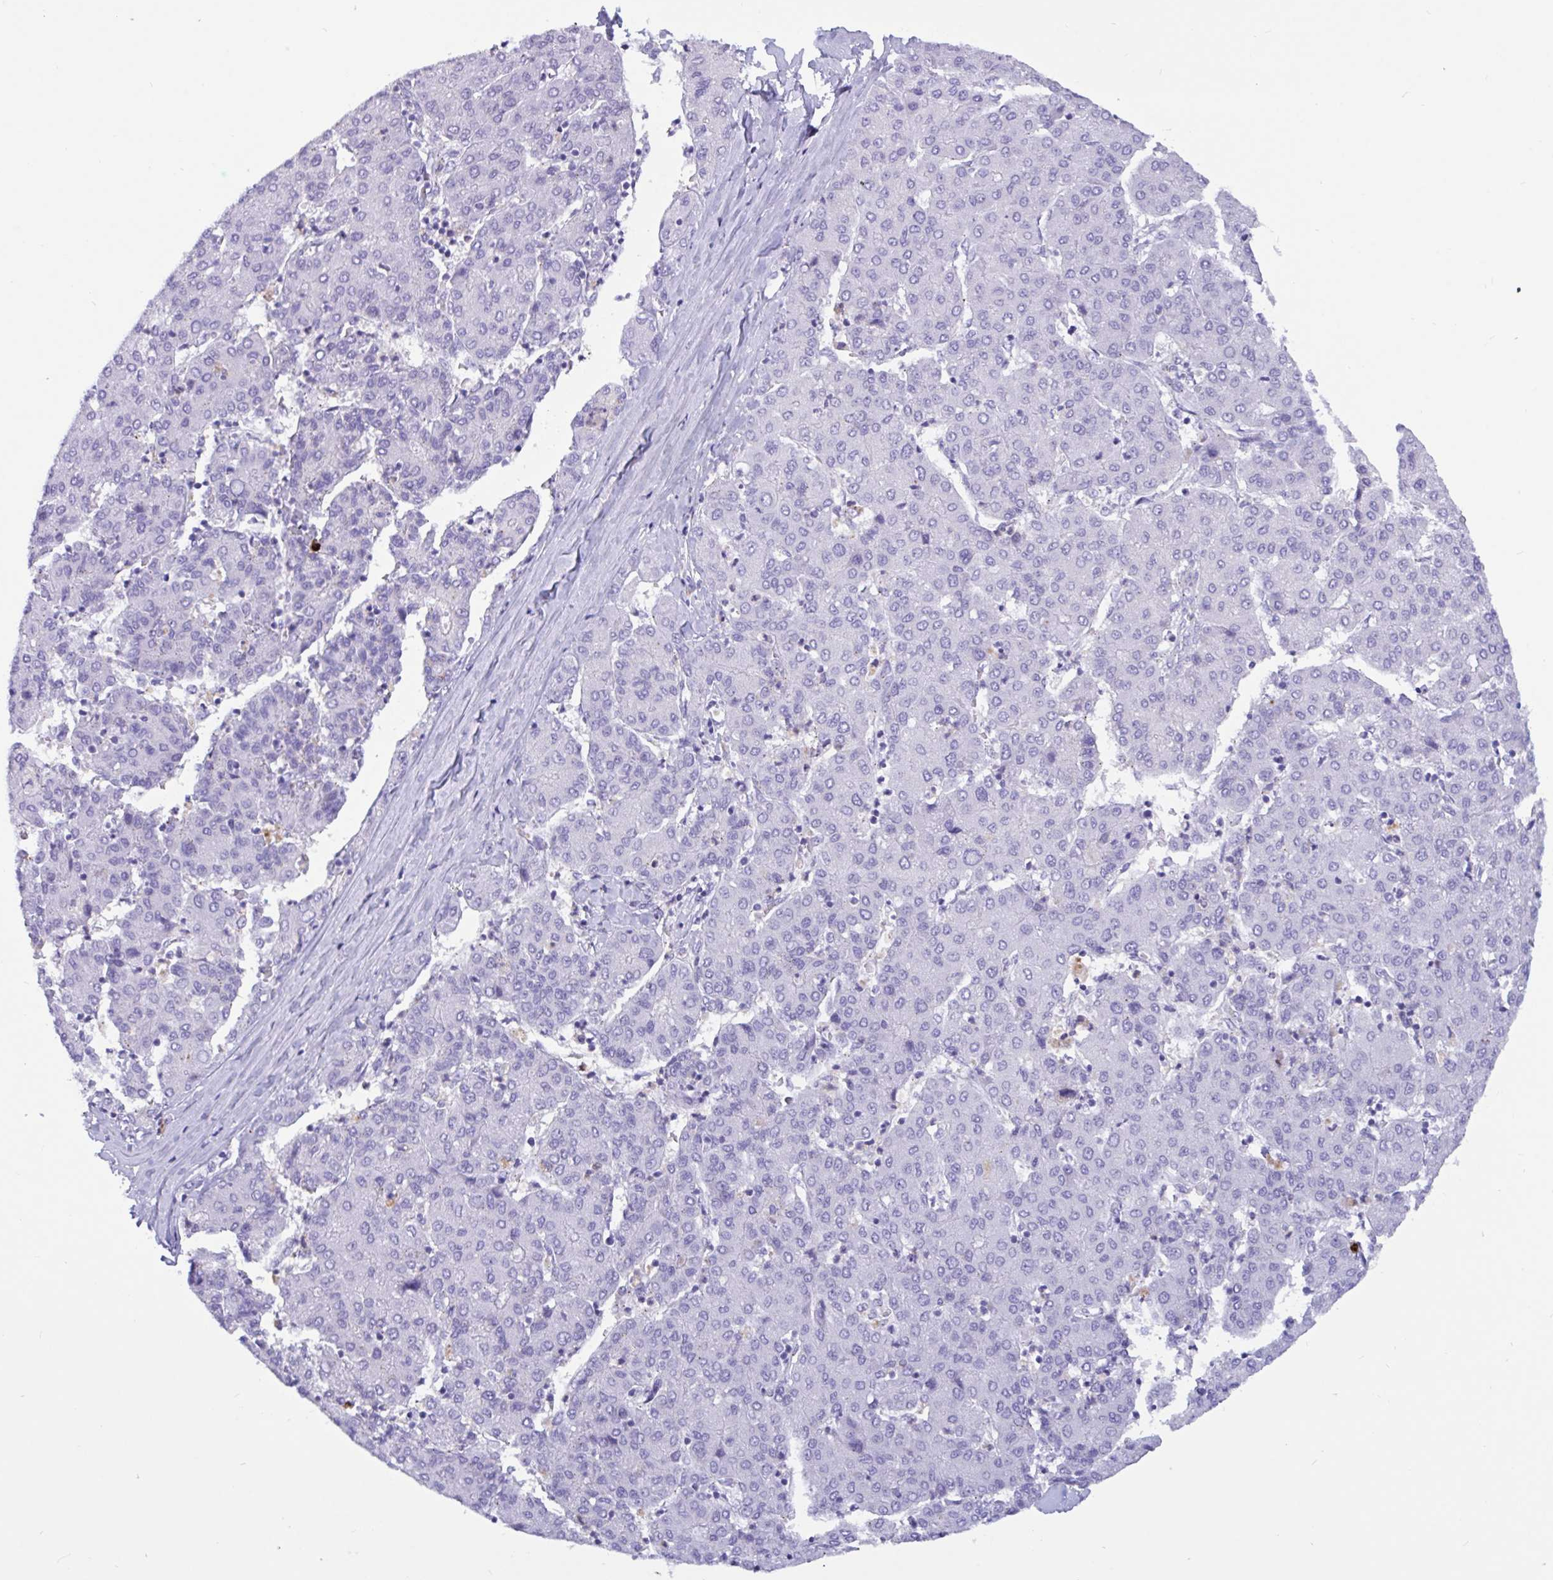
{"staining": {"intensity": "negative", "quantity": "none", "location": "none"}, "tissue": "liver cancer", "cell_type": "Tumor cells", "image_type": "cancer", "snomed": [{"axis": "morphology", "description": "Carcinoma, Hepatocellular, NOS"}, {"axis": "topography", "description": "Liver"}], "caption": "The photomicrograph displays no staining of tumor cells in liver hepatocellular carcinoma.", "gene": "RNASE3", "patient": {"sex": "male", "age": 65}}